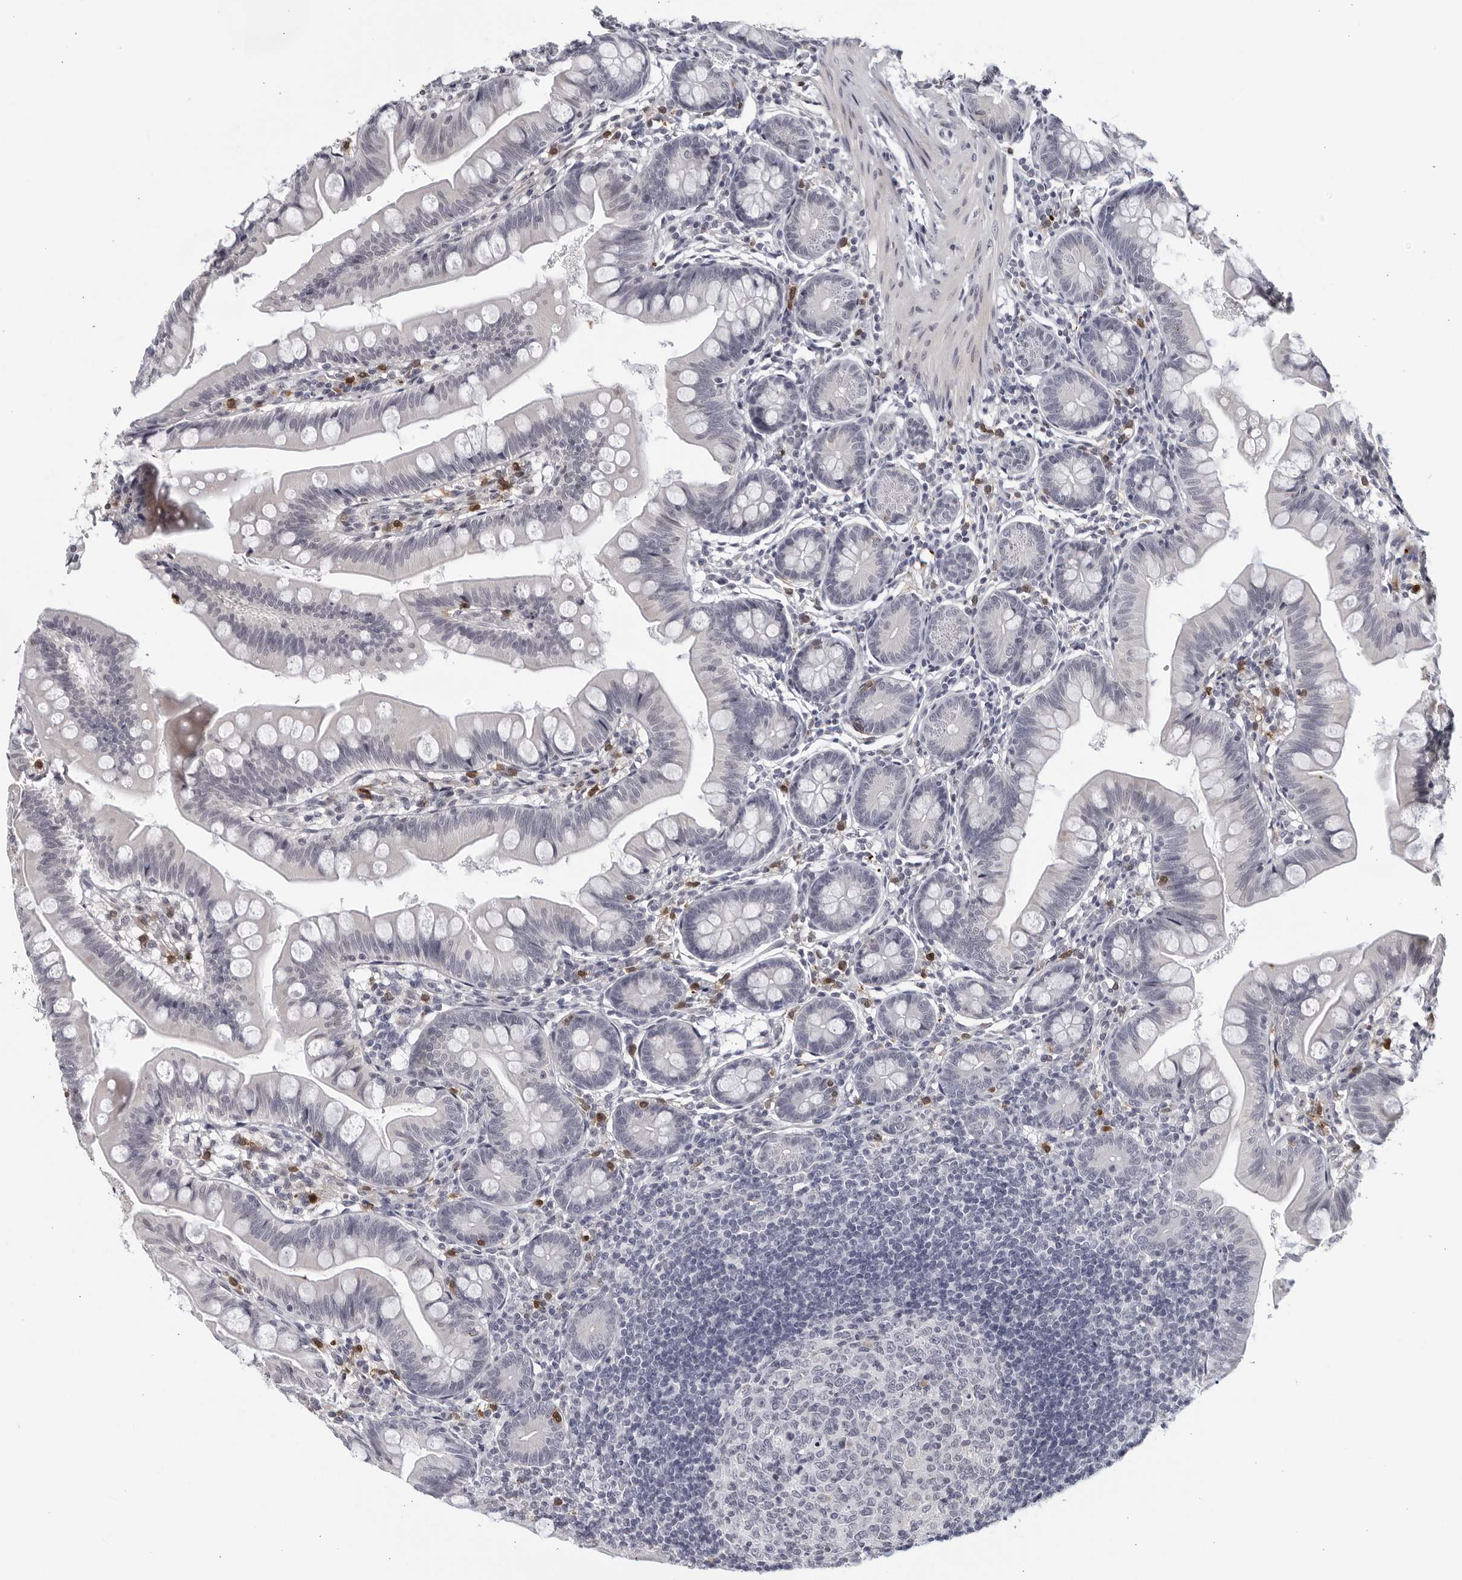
{"staining": {"intensity": "negative", "quantity": "none", "location": "none"}, "tissue": "small intestine", "cell_type": "Glandular cells", "image_type": "normal", "snomed": [{"axis": "morphology", "description": "Normal tissue, NOS"}, {"axis": "topography", "description": "Small intestine"}], "caption": "IHC histopathology image of unremarkable small intestine stained for a protein (brown), which displays no expression in glandular cells.", "gene": "STRADB", "patient": {"sex": "male", "age": 7}}